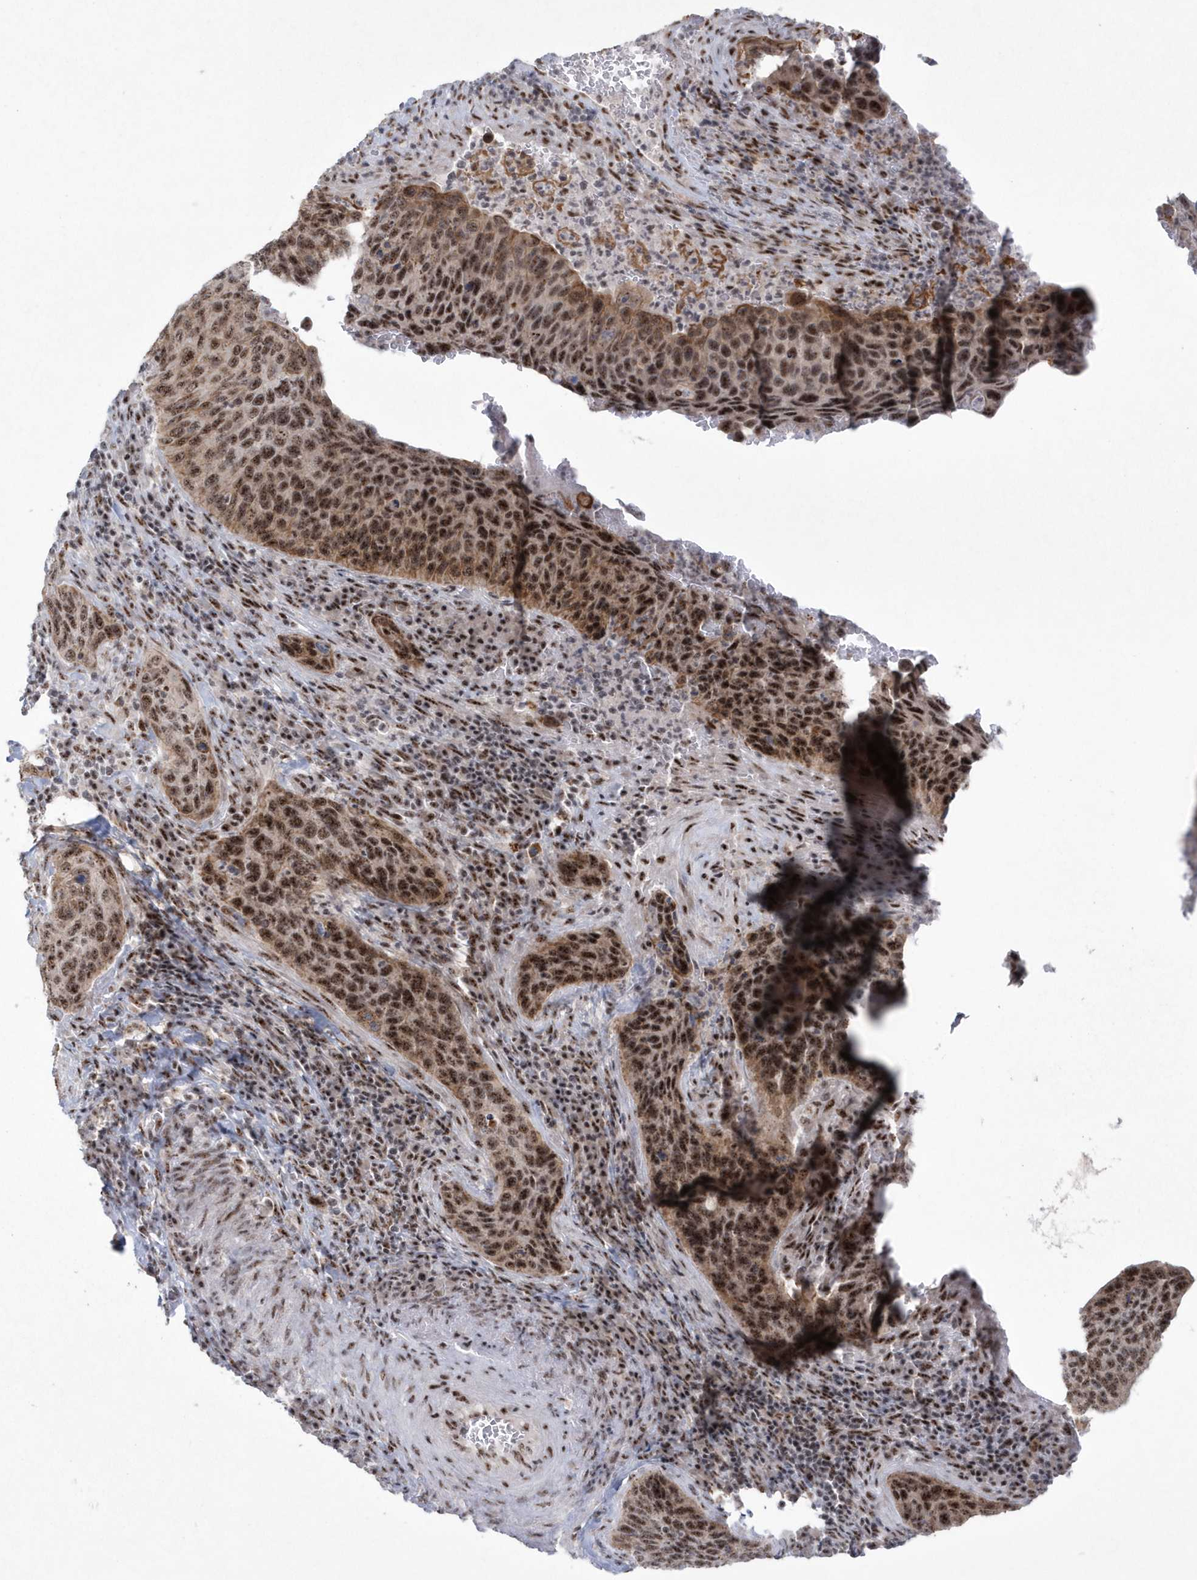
{"staining": {"intensity": "moderate", "quantity": ">75%", "location": "cytoplasmic/membranous,nuclear"}, "tissue": "cervical cancer", "cell_type": "Tumor cells", "image_type": "cancer", "snomed": [{"axis": "morphology", "description": "Squamous cell carcinoma, NOS"}, {"axis": "topography", "description": "Cervix"}], "caption": "This is an image of immunohistochemistry staining of cervical squamous cell carcinoma, which shows moderate positivity in the cytoplasmic/membranous and nuclear of tumor cells.", "gene": "KDM6B", "patient": {"sex": "female", "age": 53}}